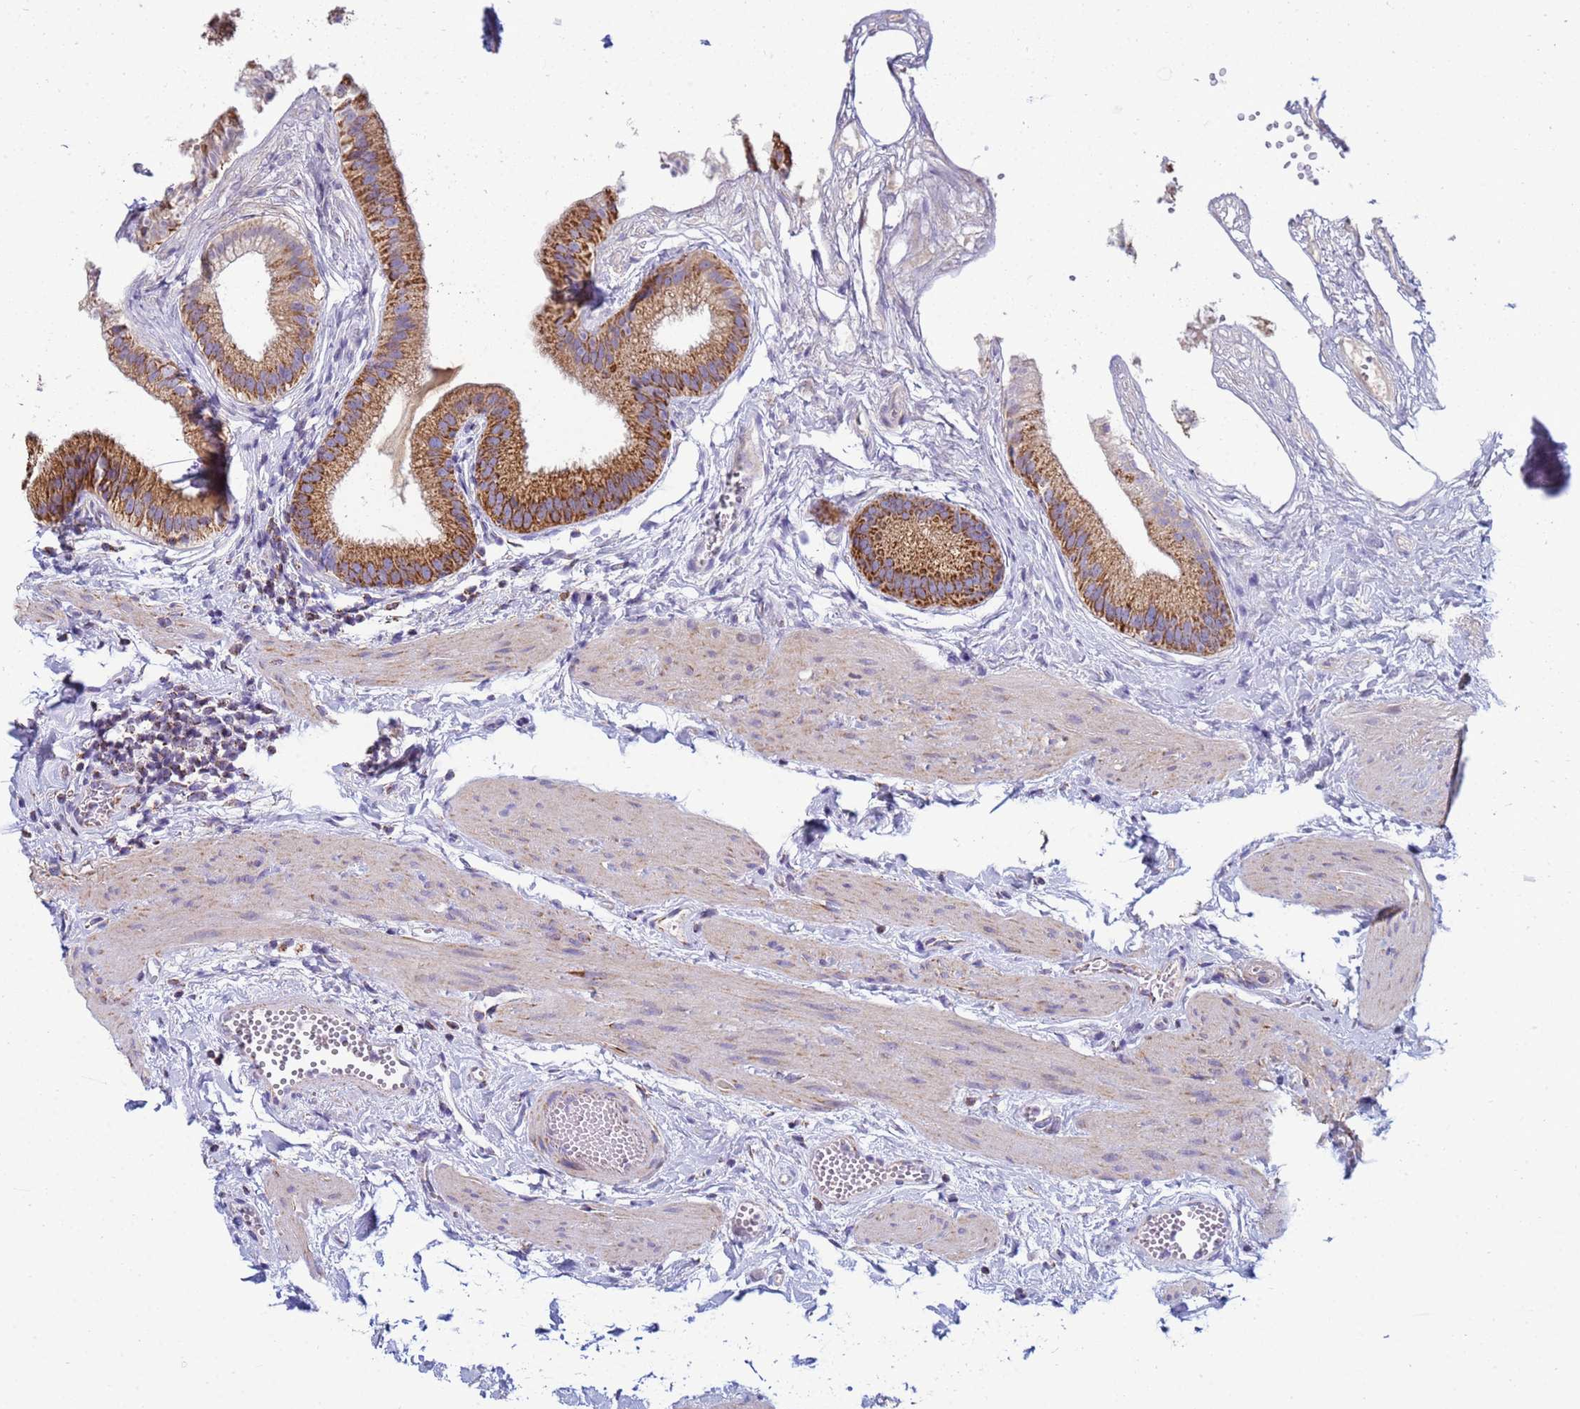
{"staining": {"intensity": "strong", "quantity": ">75%", "location": "cytoplasmic/membranous"}, "tissue": "gallbladder", "cell_type": "Glandular cells", "image_type": "normal", "snomed": [{"axis": "morphology", "description": "Normal tissue, NOS"}, {"axis": "topography", "description": "Gallbladder"}], "caption": "Strong cytoplasmic/membranous positivity for a protein is present in about >75% of glandular cells of benign gallbladder using immunohistochemistry (IHC).", "gene": "COQ4", "patient": {"sex": "female", "age": 54}}